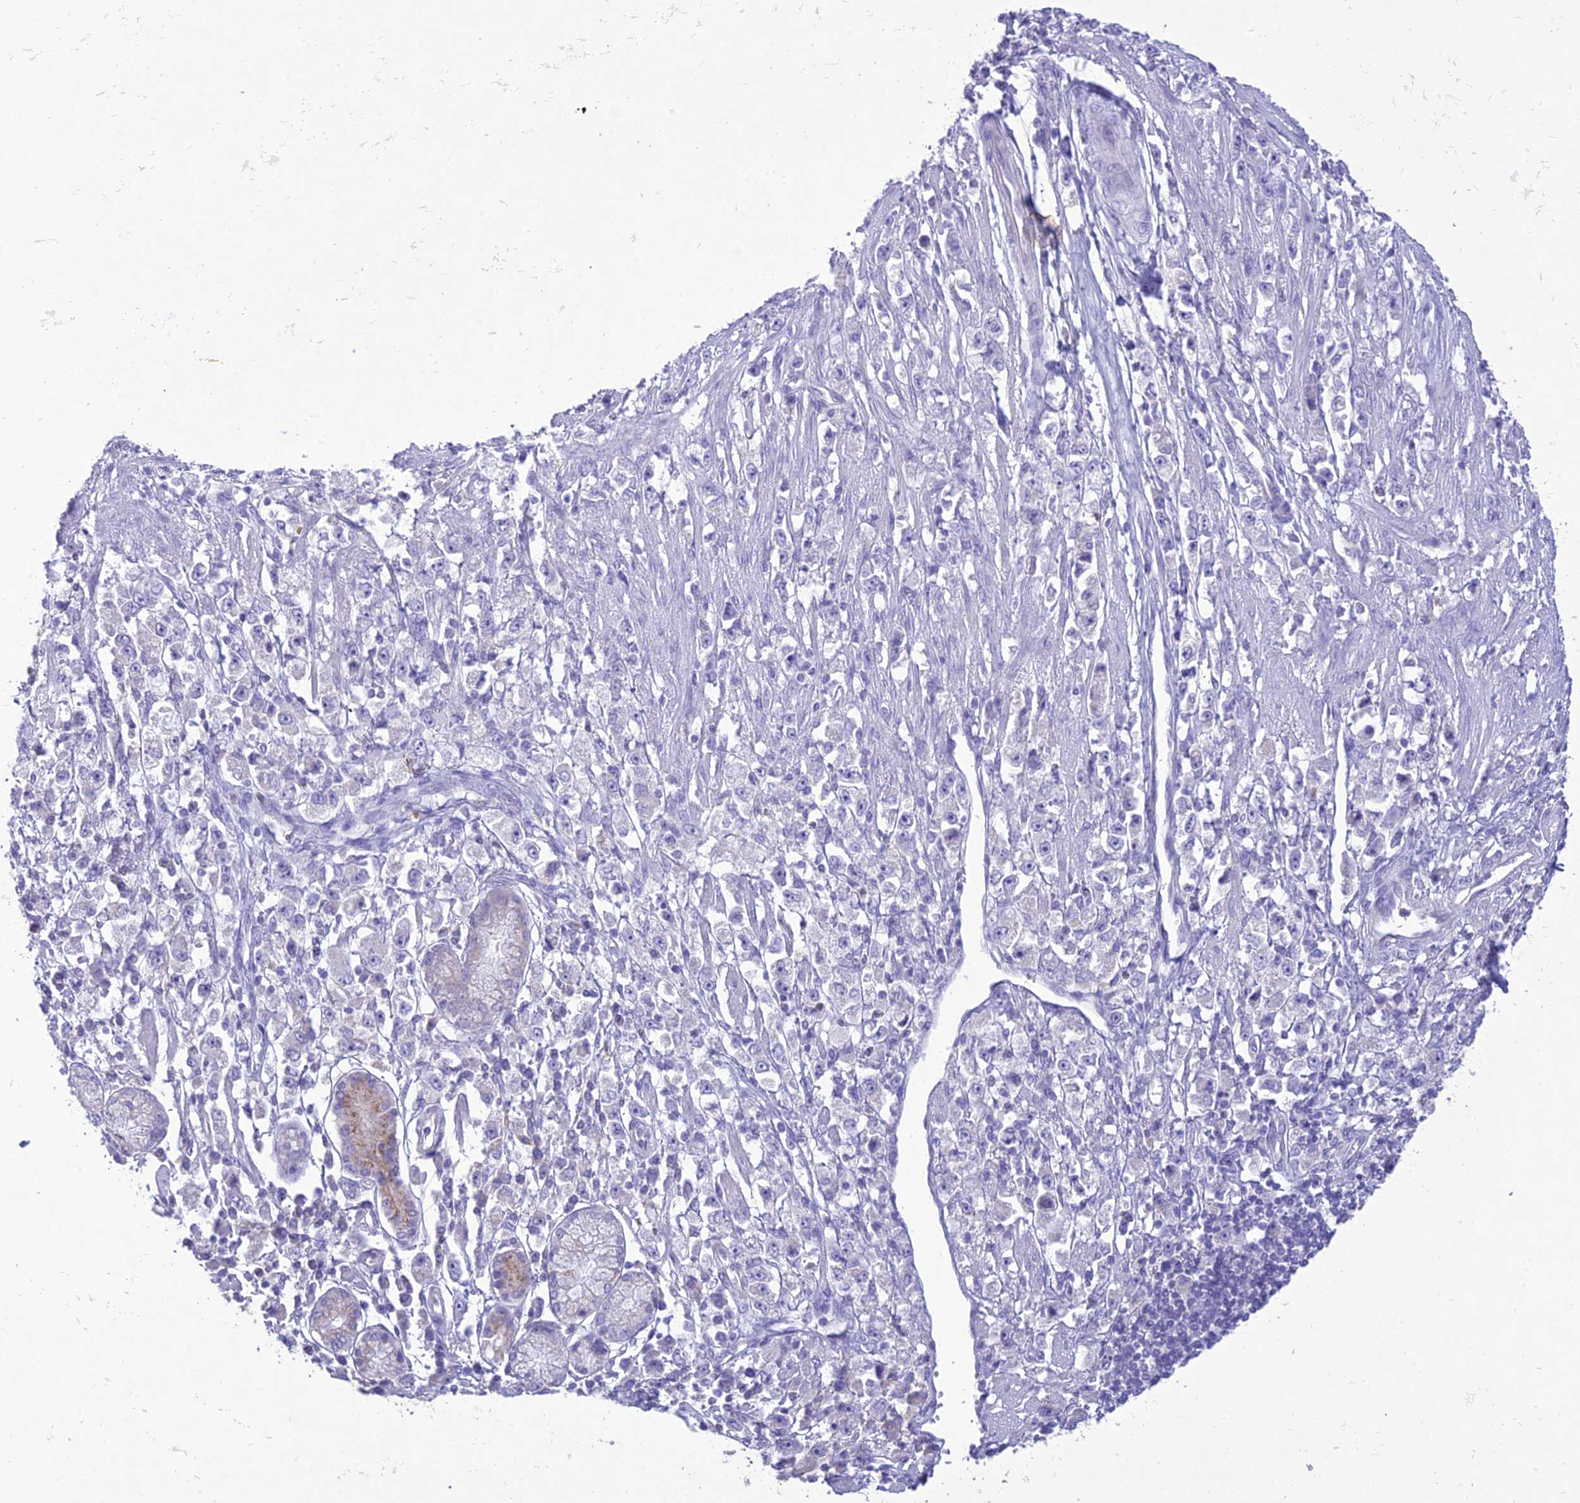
{"staining": {"intensity": "negative", "quantity": "none", "location": "none"}, "tissue": "stomach cancer", "cell_type": "Tumor cells", "image_type": "cancer", "snomed": [{"axis": "morphology", "description": "Adenocarcinoma, NOS"}, {"axis": "topography", "description": "Stomach"}], "caption": "Tumor cells are negative for protein expression in human stomach cancer.", "gene": "SLC13A5", "patient": {"sex": "female", "age": 59}}